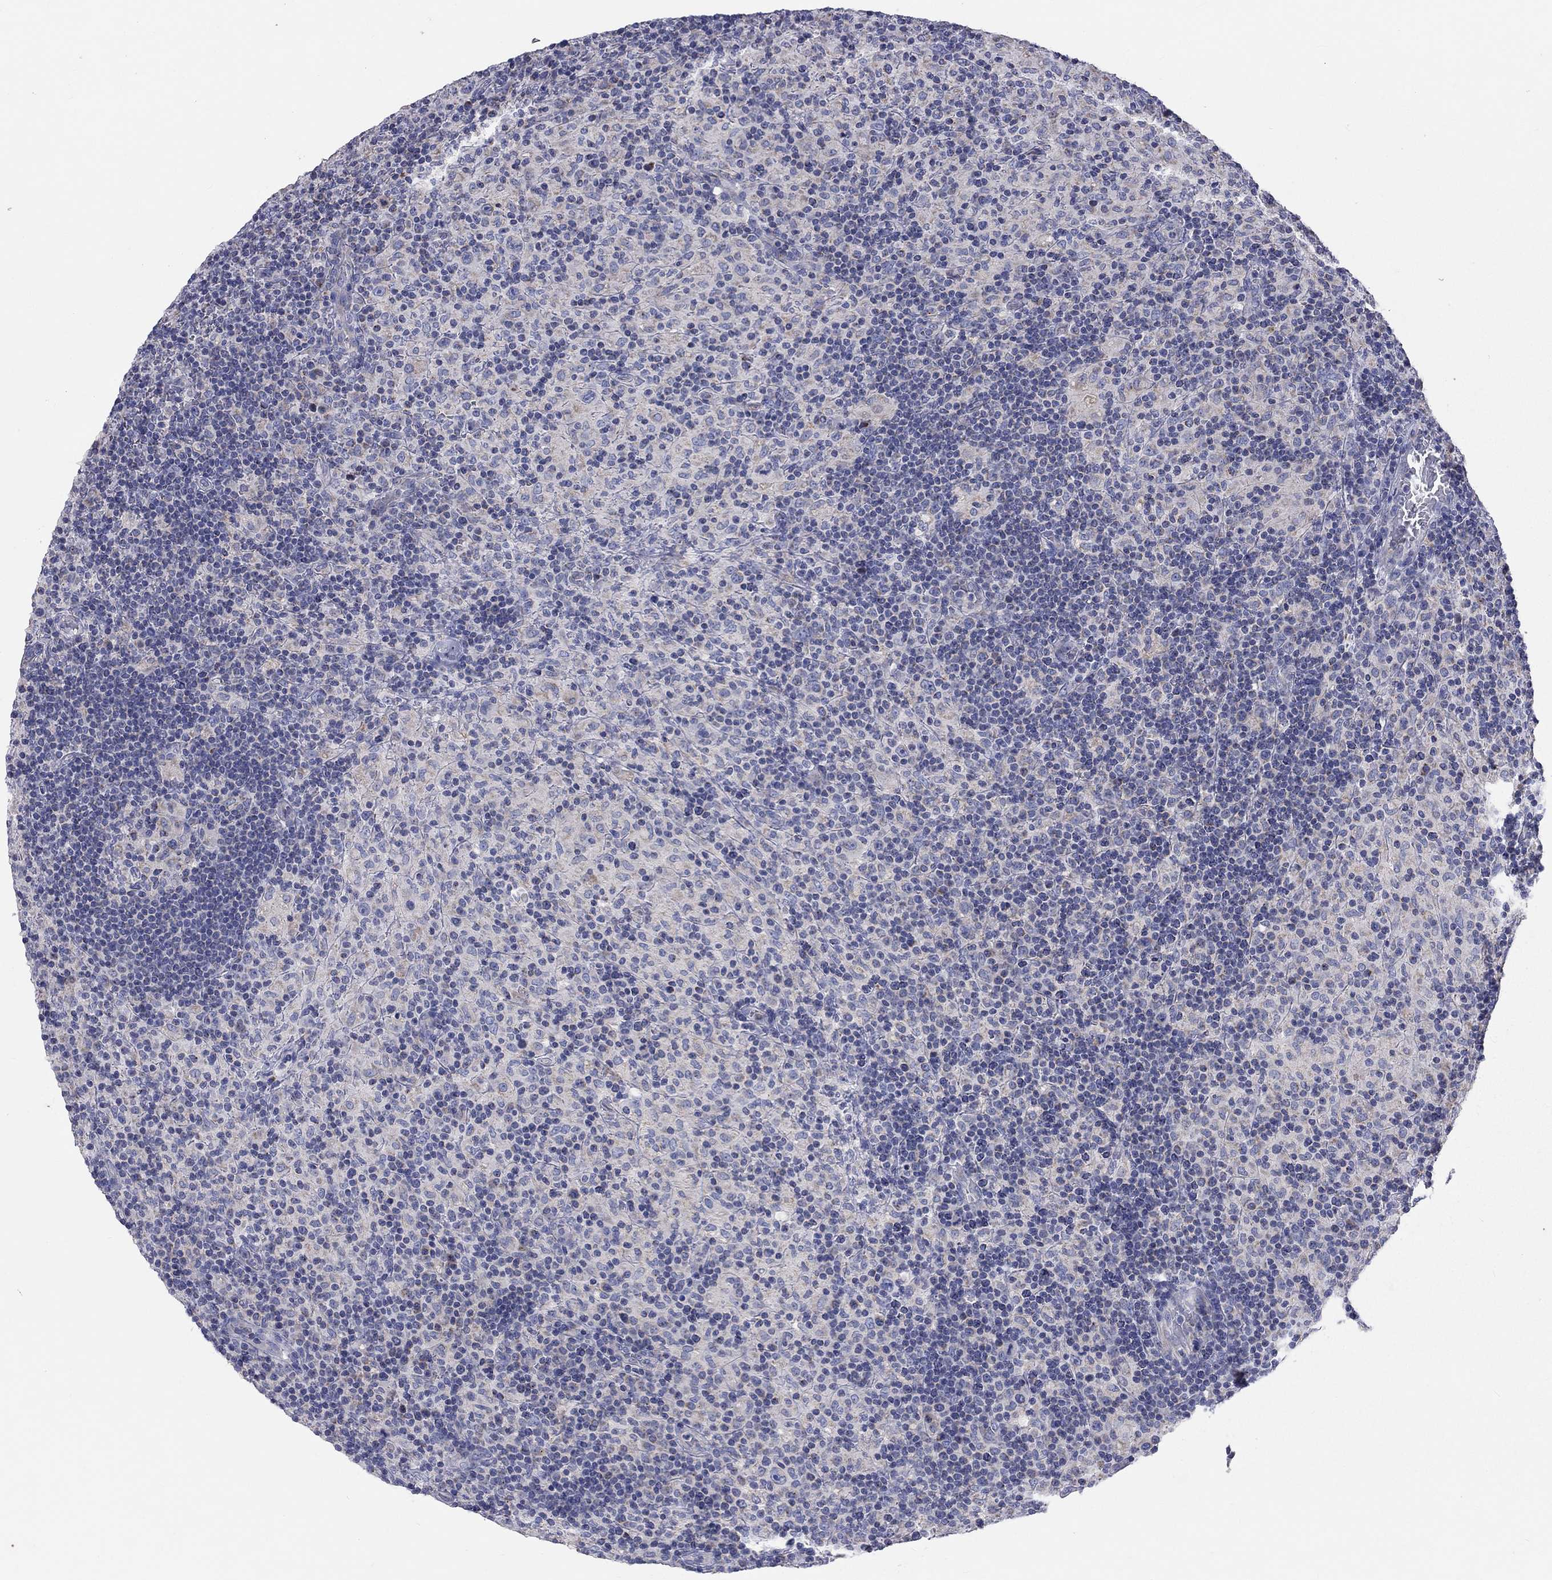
{"staining": {"intensity": "negative", "quantity": "none", "location": "none"}, "tissue": "lymphoma", "cell_type": "Tumor cells", "image_type": "cancer", "snomed": [{"axis": "morphology", "description": "Hodgkin's disease, NOS"}, {"axis": "topography", "description": "Lymph node"}], "caption": "A micrograph of human Hodgkin's disease is negative for staining in tumor cells. (Brightfield microscopy of DAB (3,3'-diaminobenzidine) IHC at high magnification).", "gene": "RCAN1", "patient": {"sex": "male", "age": 70}}